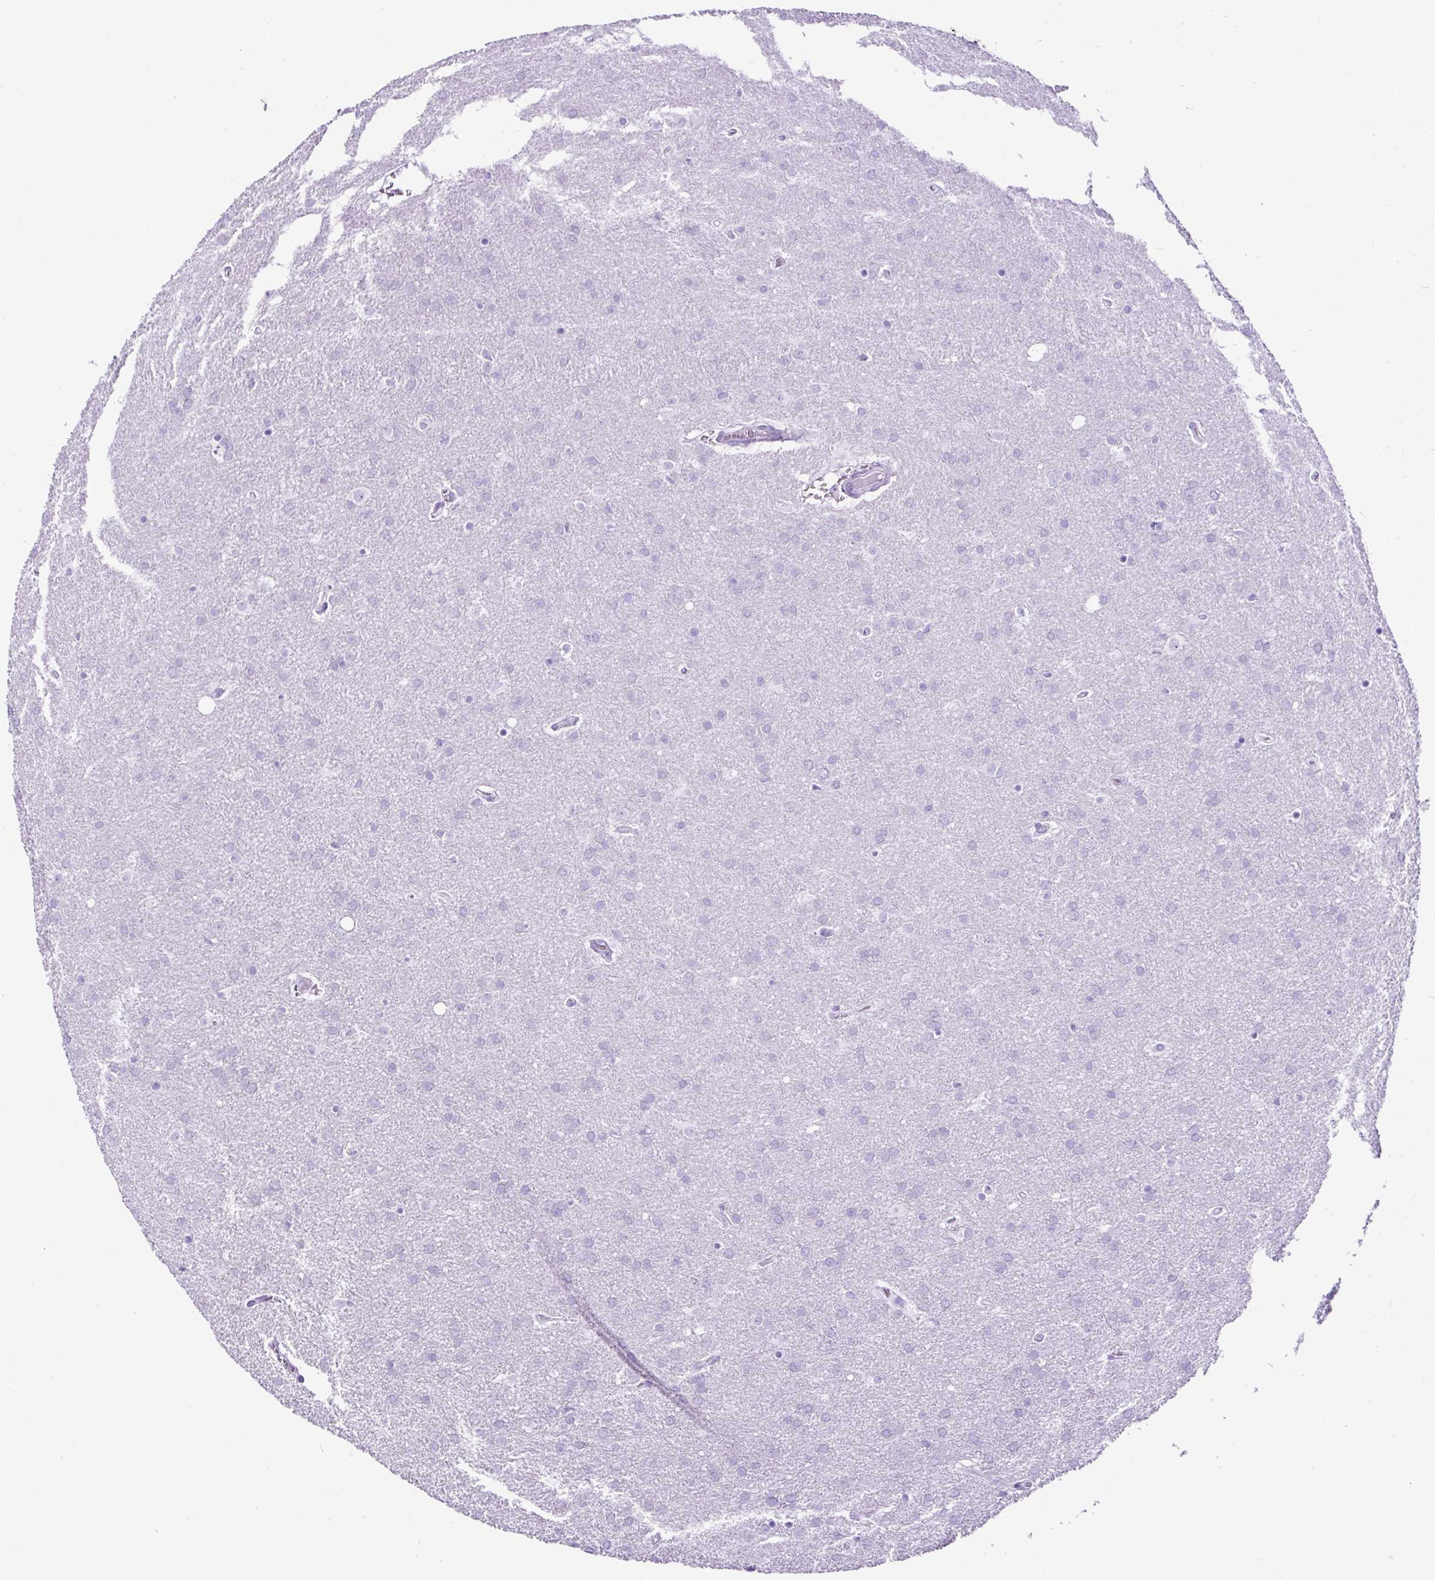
{"staining": {"intensity": "negative", "quantity": "none", "location": "none"}, "tissue": "glioma", "cell_type": "Tumor cells", "image_type": "cancer", "snomed": [{"axis": "morphology", "description": "Glioma, malignant, Low grade"}, {"axis": "topography", "description": "Brain"}], "caption": "Tumor cells show no significant protein positivity in malignant glioma (low-grade).", "gene": "CEL", "patient": {"sex": "female", "age": 32}}